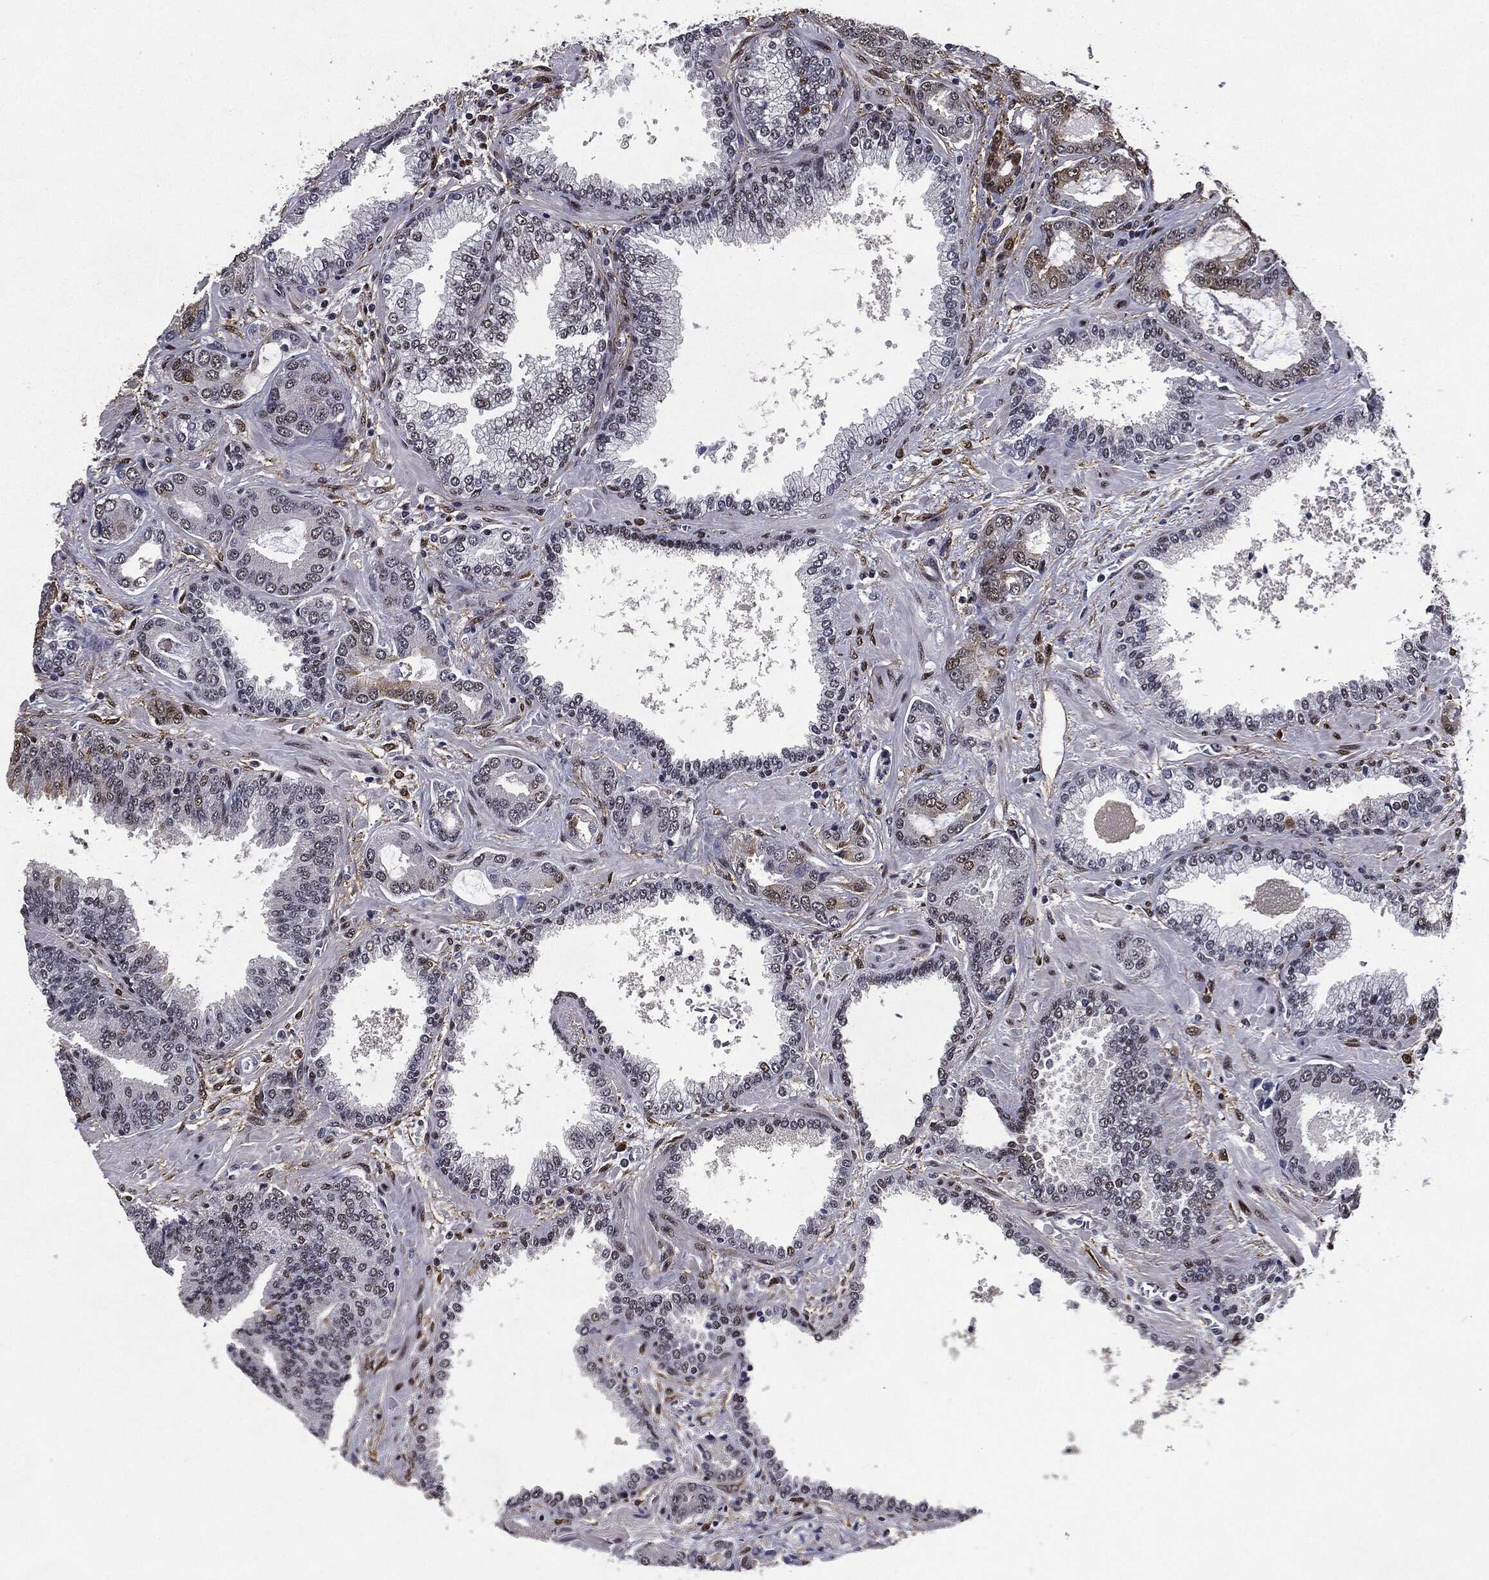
{"staining": {"intensity": "moderate", "quantity": "<25%", "location": "cytoplasmic/membranous"}, "tissue": "prostate cancer", "cell_type": "Tumor cells", "image_type": "cancer", "snomed": [{"axis": "morphology", "description": "Adenocarcinoma, Low grade"}, {"axis": "topography", "description": "Prostate"}], "caption": "Immunohistochemical staining of human prostate cancer (adenocarcinoma (low-grade)) shows low levels of moderate cytoplasmic/membranous protein staining in approximately <25% of tumor cells.", "gene": "JUN", "patient": {"sex": "male", "age": 68}}